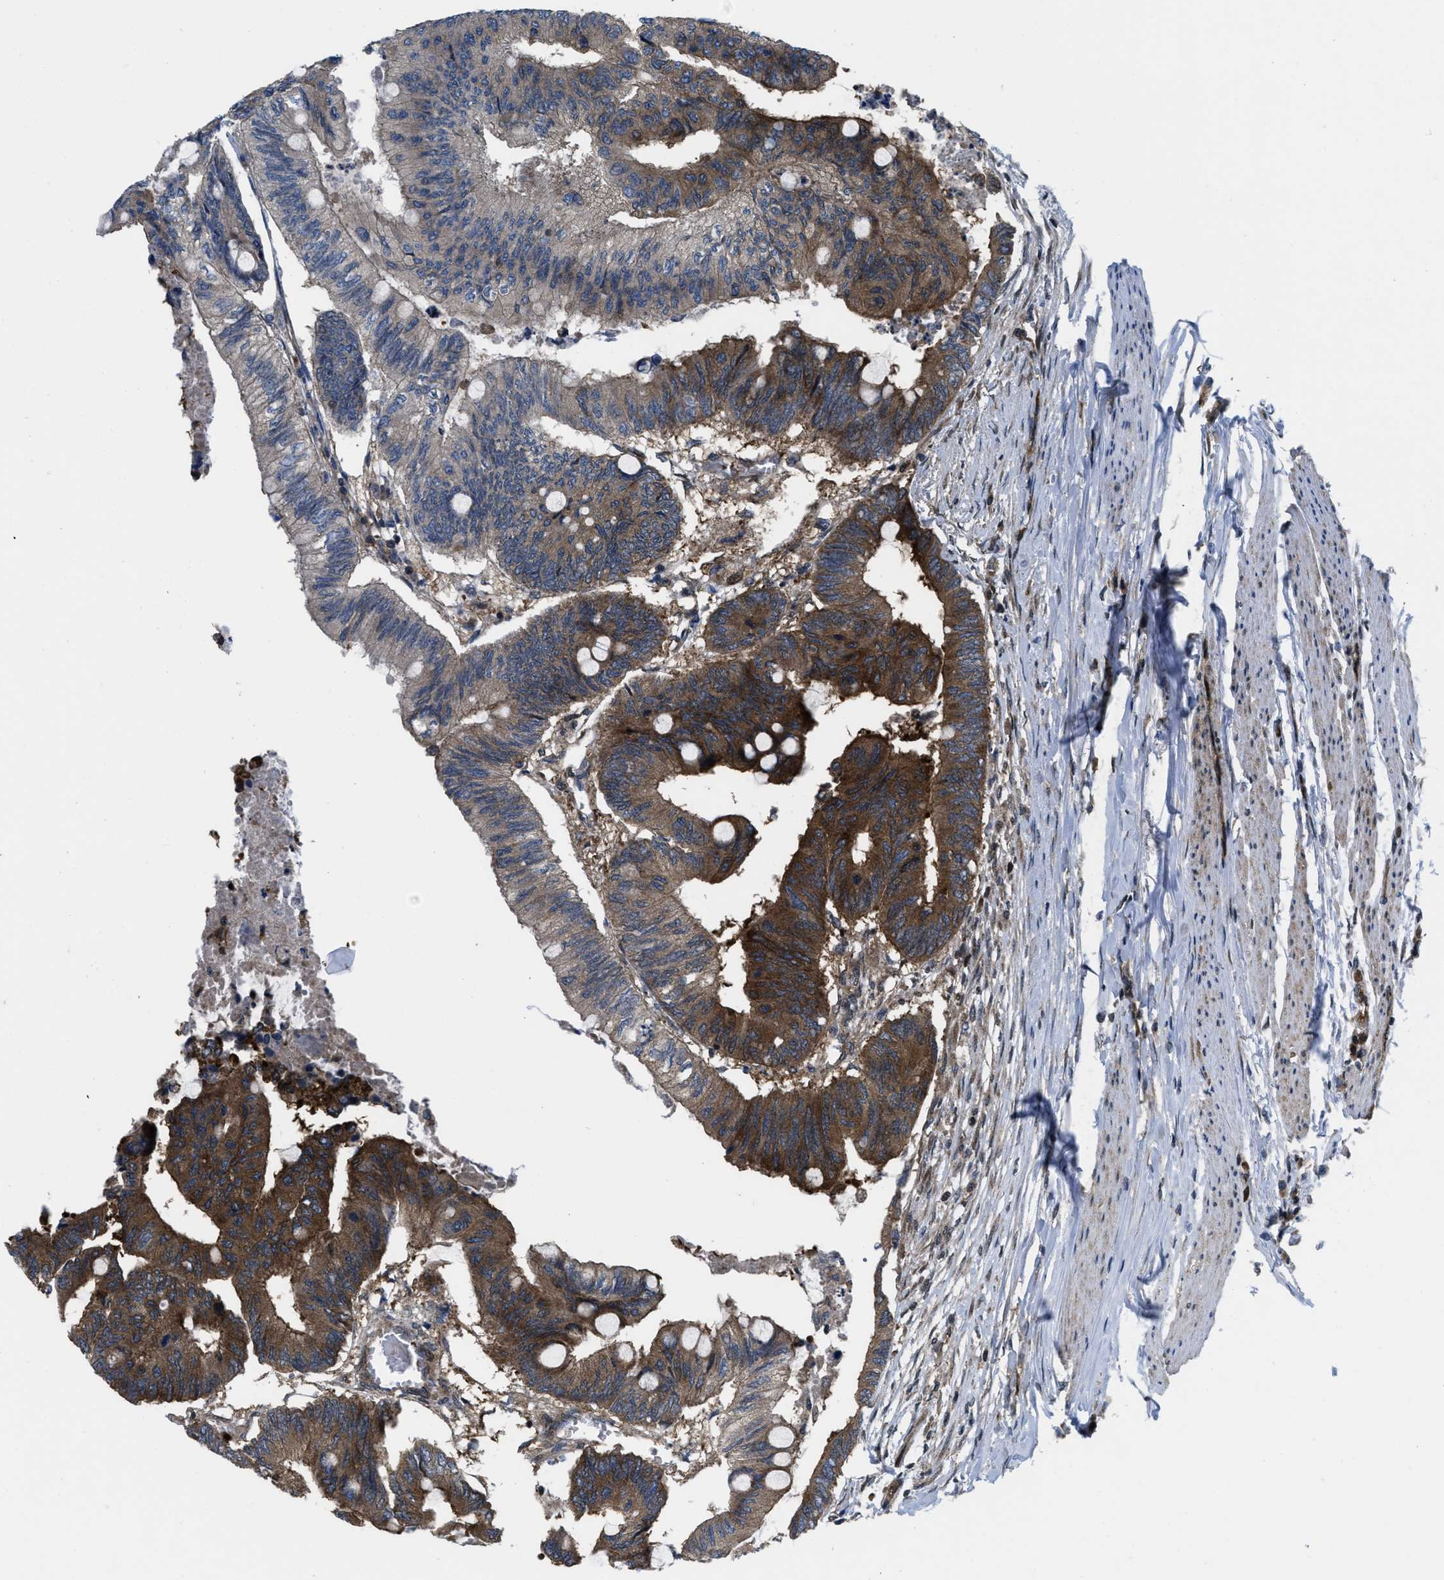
{"staining": {"intensity": "moderate", "quantity": ">75%", "location": "cytoplasmic/membranous"}, "tissue": "colorectal cancer", "cell_type": "Tumor cells", "image_type": "cancer", "snomed": [{"axis": "morphology", "description": "Normal tissue, NOS"}, {"axis": "morphology", "description": "Adenocarcinoma, NOS"}, {"axis": "topography", "description": "Rectum"}, {"axis": "topography", "description": "Peripheral nerve tissue"}], "caption": "Immunohistochemical staining of colorectal cancer displays moderate cytoplasmic/membranous protein positivity in about >75% of tumor cells.", "gene": "PPP2CB", "patient": {"sex": "male", "age": 92}}